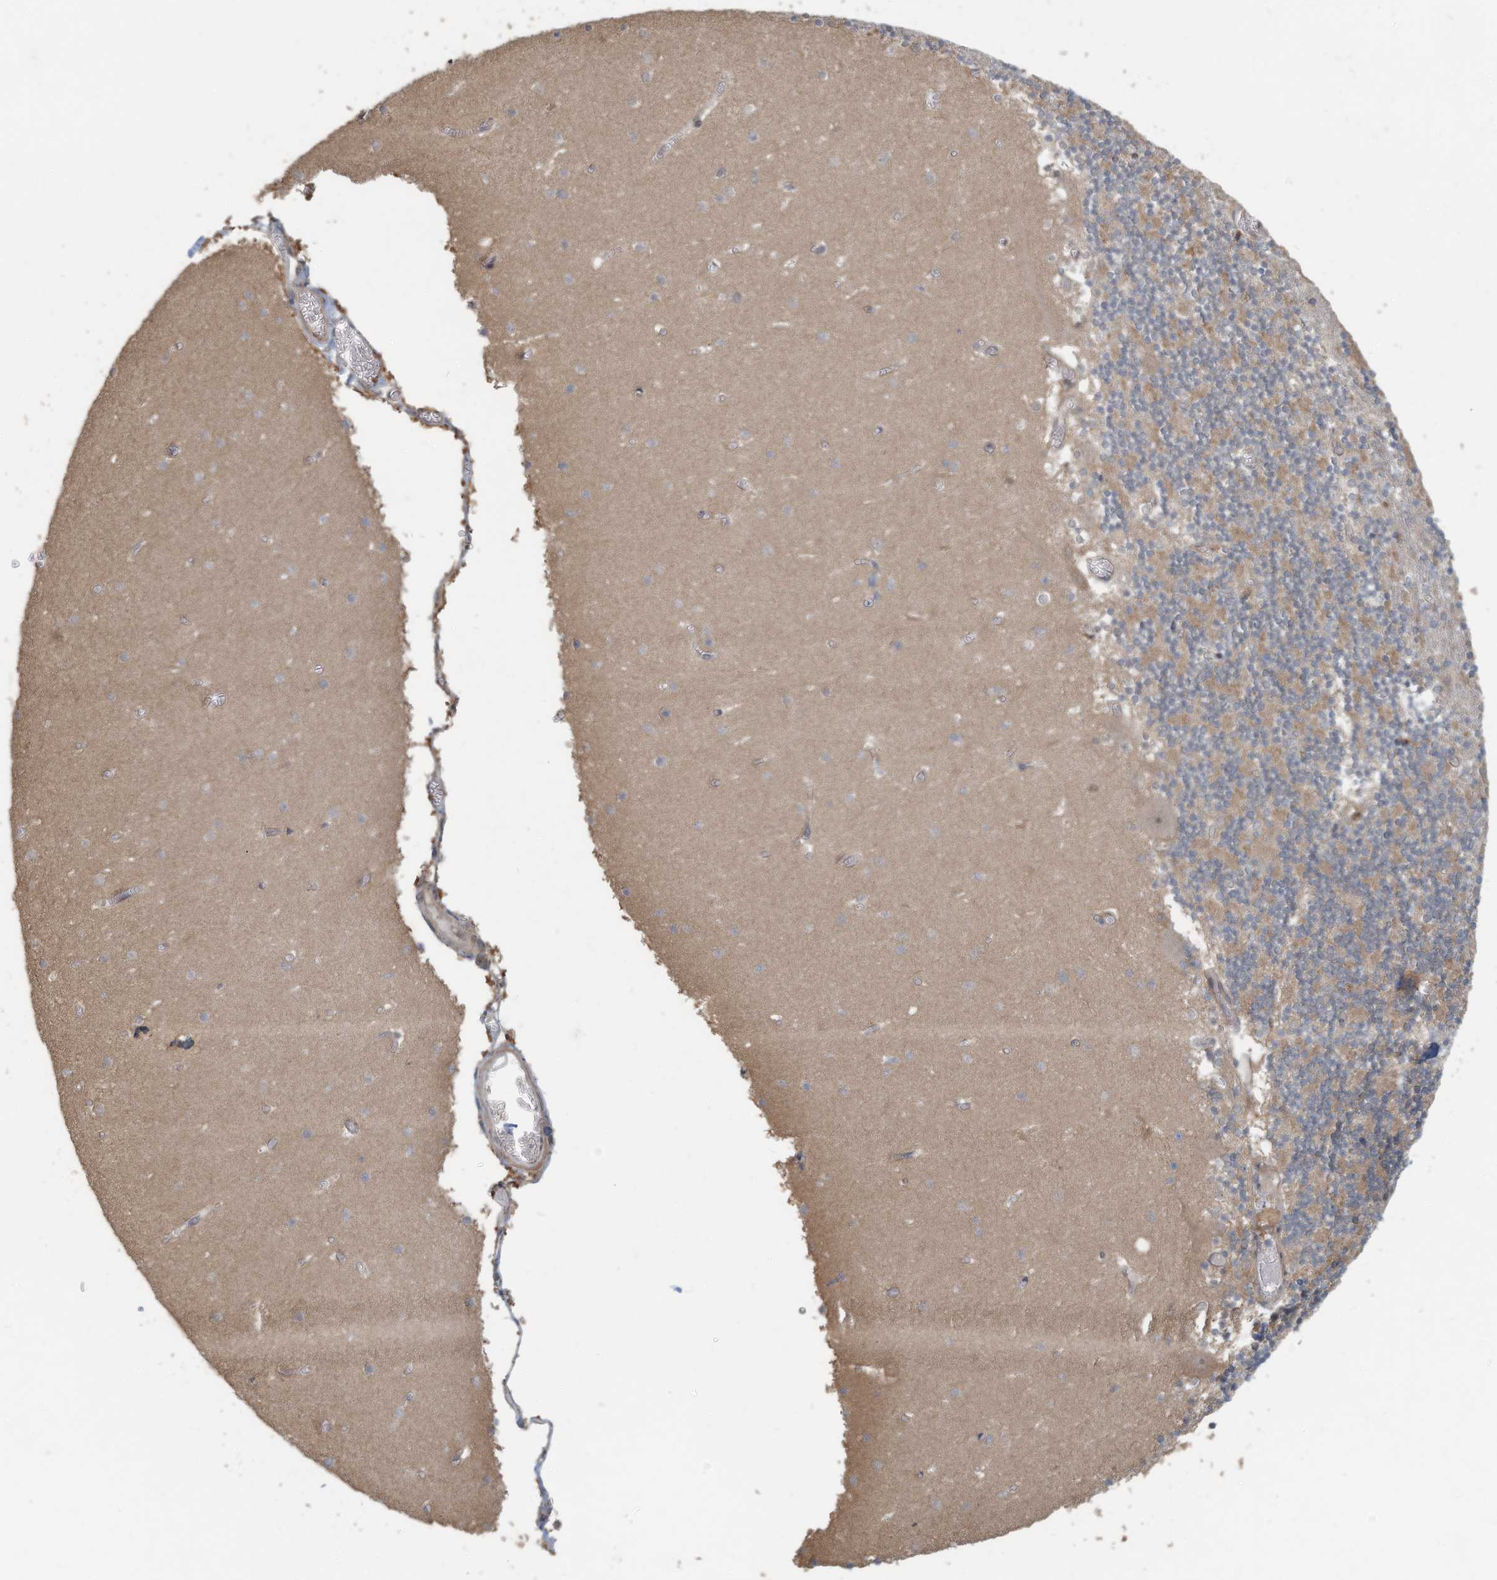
{"staining": {"intensity": "moderate", "quantity": "<25%", "location": "cytoplasmic/membranous"}, "tissue": "cerebellum", "cell_type": "Cells in granular layer", "image_type": "normal", "snomed": [{"axis": "morphology", "description": "Normal tissue, NOS"}, {"axis": "topography", "description": "Cerebellum"}], "caption": "Unremarkable cerebellum was stained to show a protein in brown. There is low levels of moderate cytoplasmic/membranous positivity in approximately <25% of cells in granular layer.", "gene": "ERI2", "patient": {"sex": "female", "age": 28}}